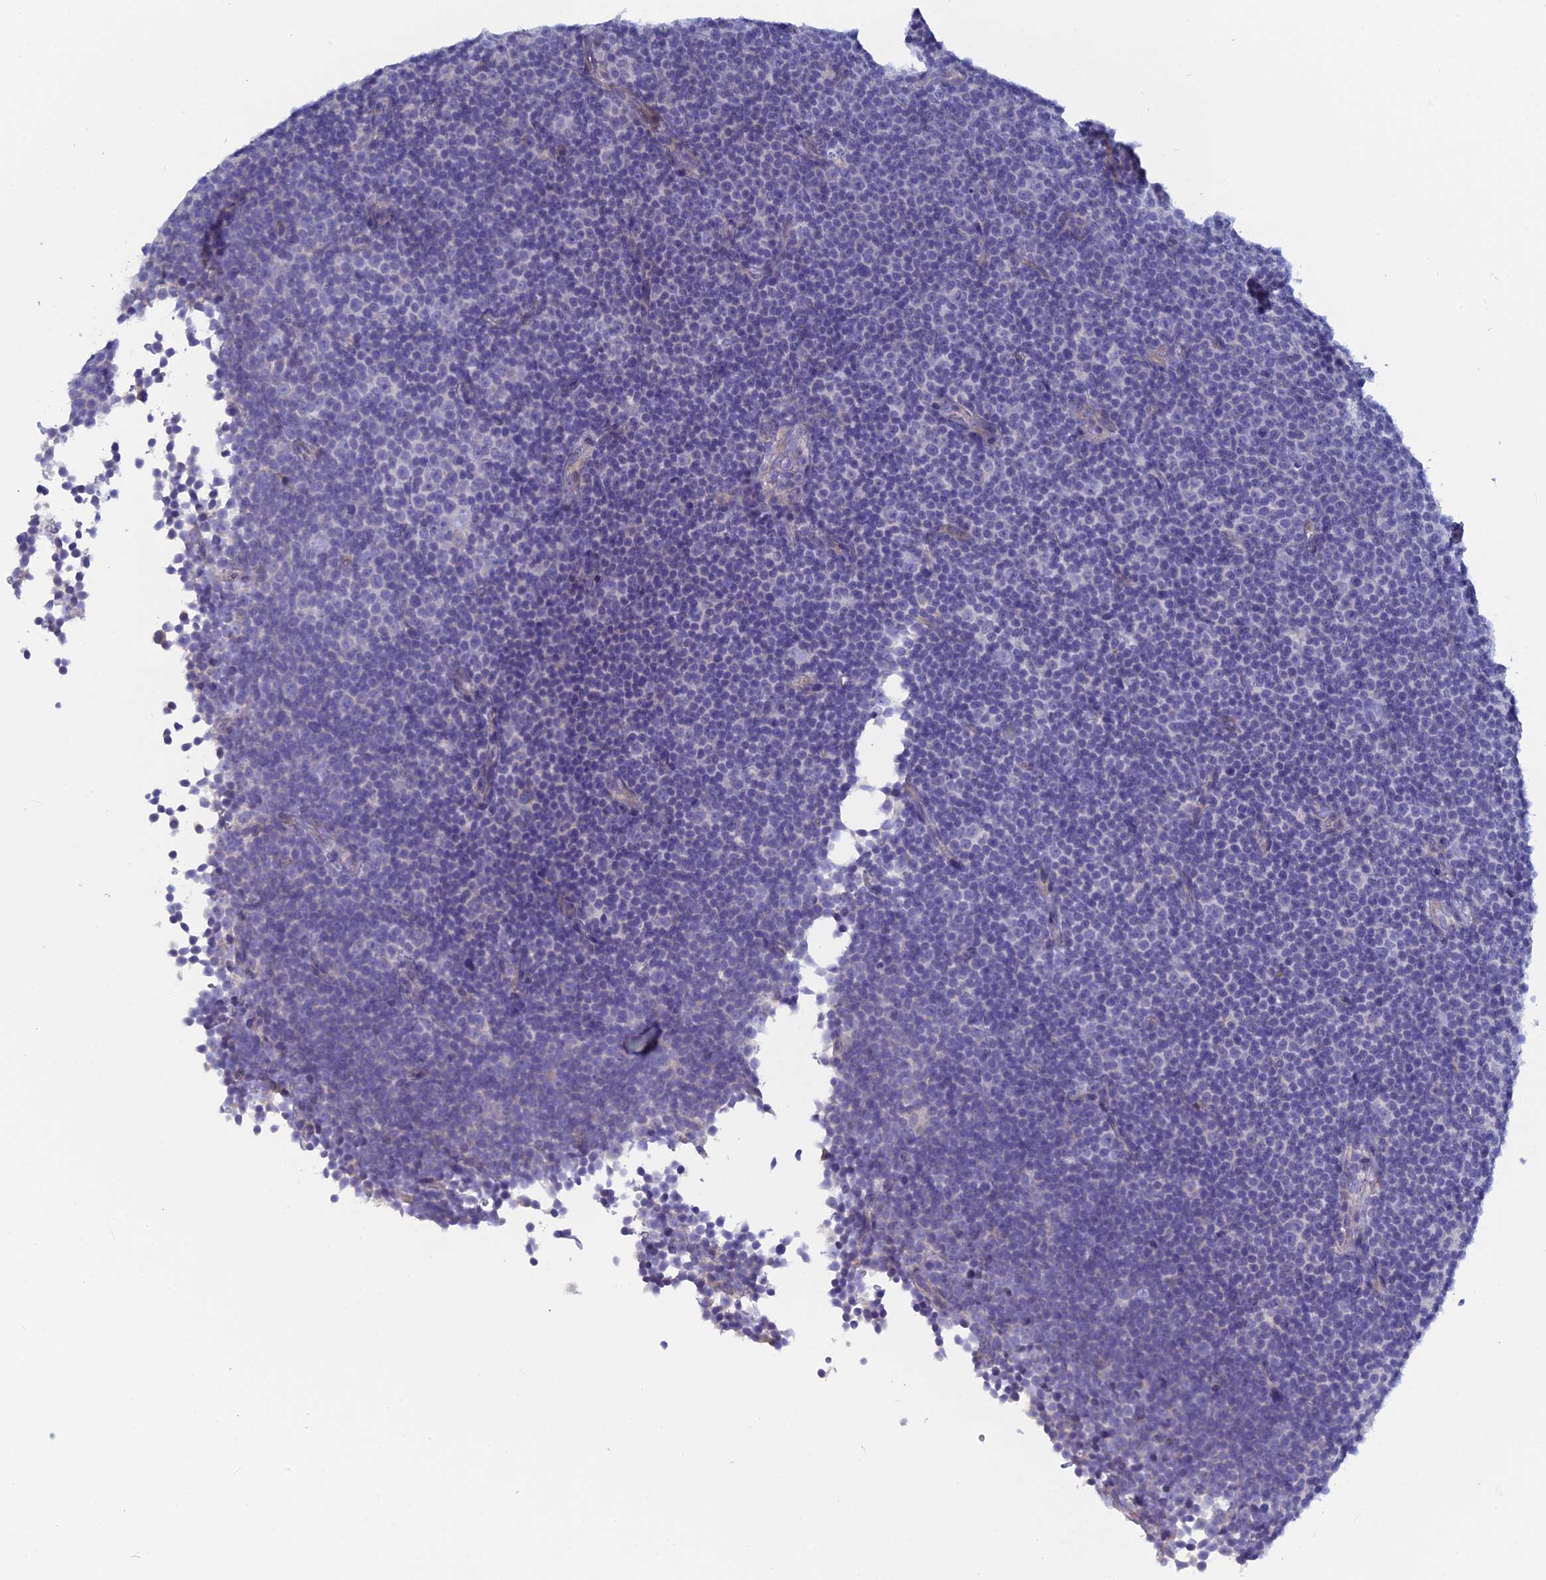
{"staining": {"intensity": "negative", "quantity": "none", "location": "none"}, "tissue": "lymphoma", "cell_type": "Tumor cells", "image_type": "cancer", "snomed": [{"axis": "morphology", "description": "Malignant lymphoma, non-Hodgkin's type, Low grade"}, {"axis": "topography", "description": "Lymph node"}], "caption": "Immunohistochemical staining of human low-grade malignant lymphoma, non-Hodgkin's type shows no significant expression in tumor cells.", "gene": "PCDHA8", "patient": {"sex": "female", "age": 67}}